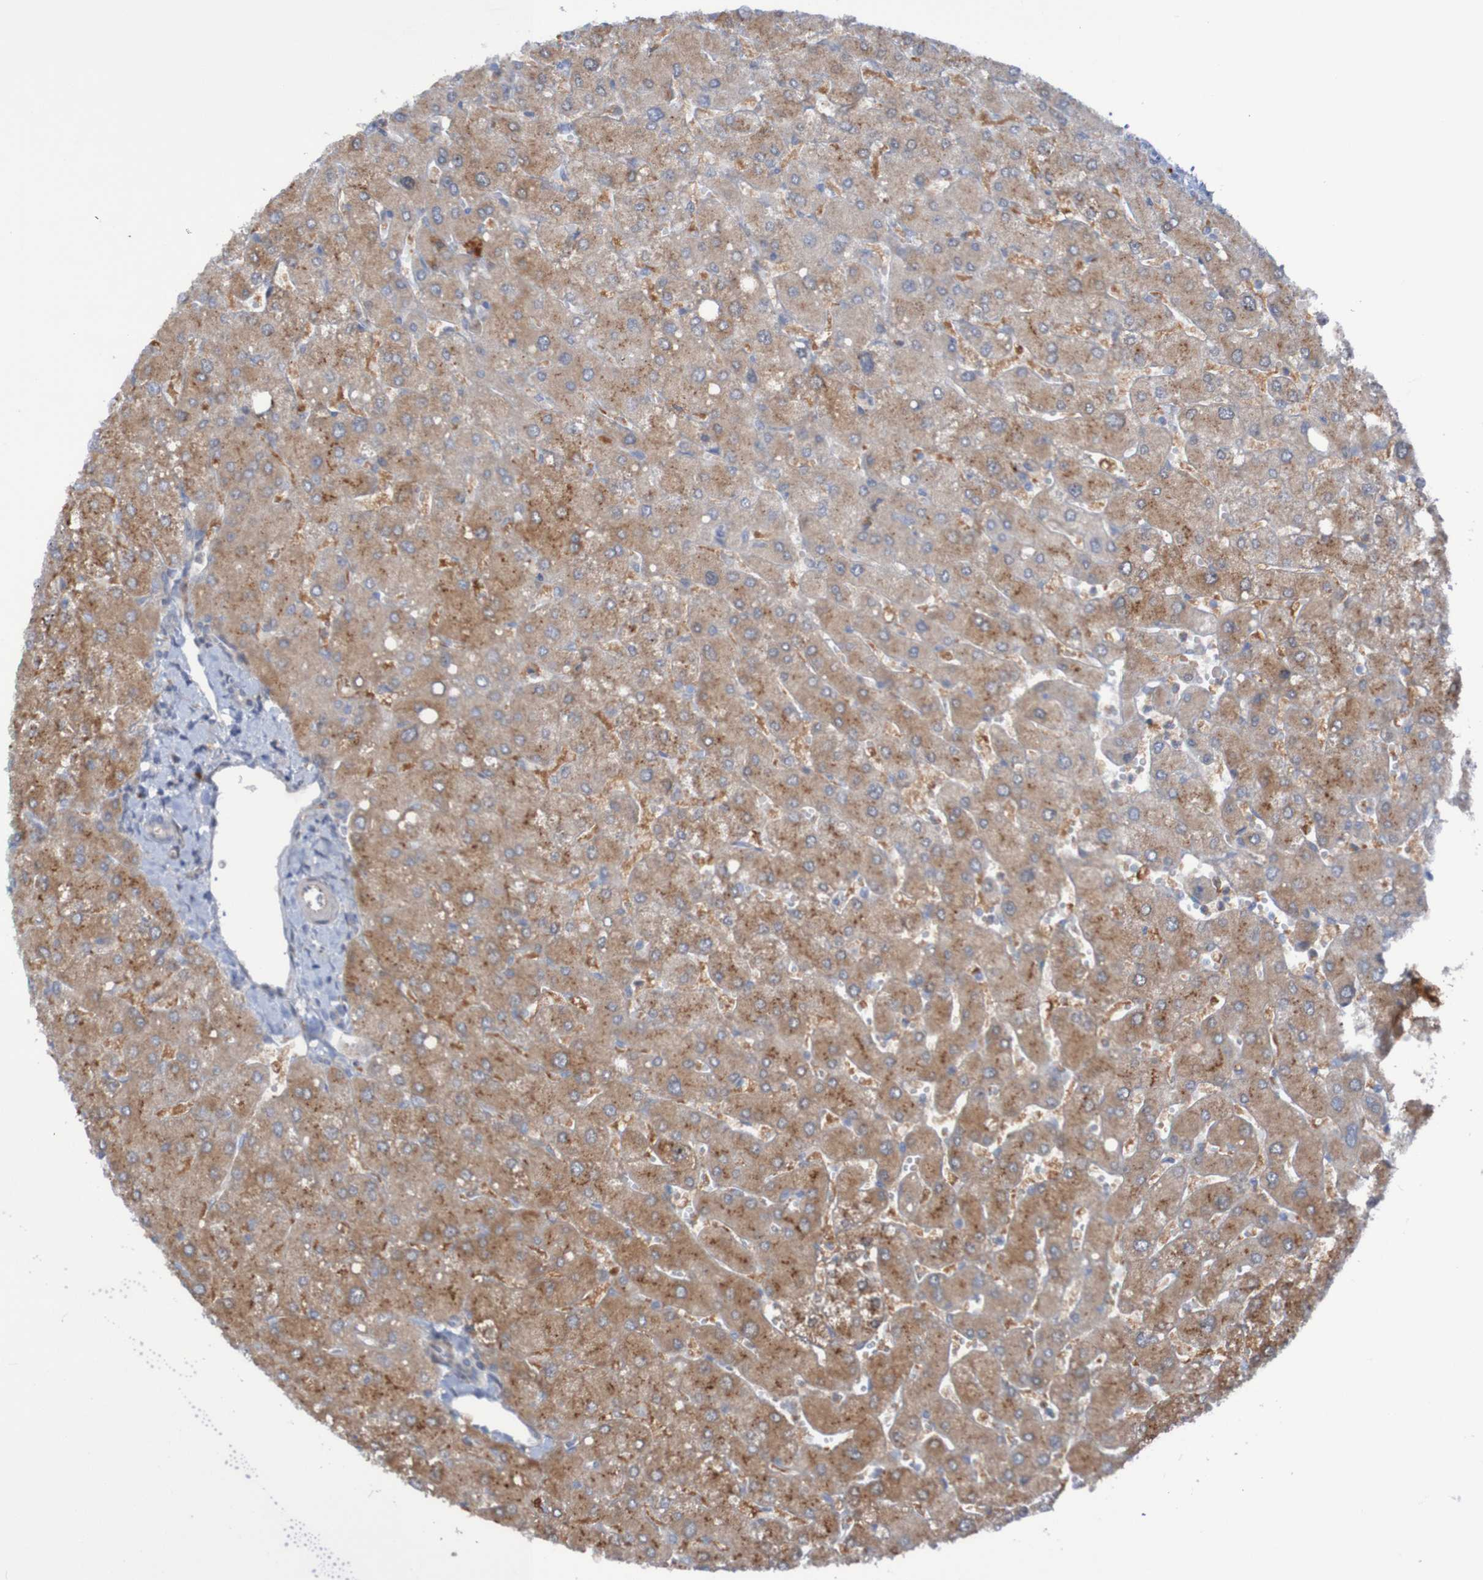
{"staining": {"intensity": "weak", "quantity": "<25%", "location": "cytoplasmic/membranous"}, "tissue": "liver", "cell_type": "Cholangiocytes", "image_type": "normal", "snomed": [{"axis": "morphology", "description": "Normal tissue, NOS"}, {"axis": "topography", "description": "Liver"}], "caption": "This is an IHC micrograph of normal human liver. There is no expression in cholangiocytes.", "gene": "ANGPT4", "patient": {"sex": "male", "age": 55}}